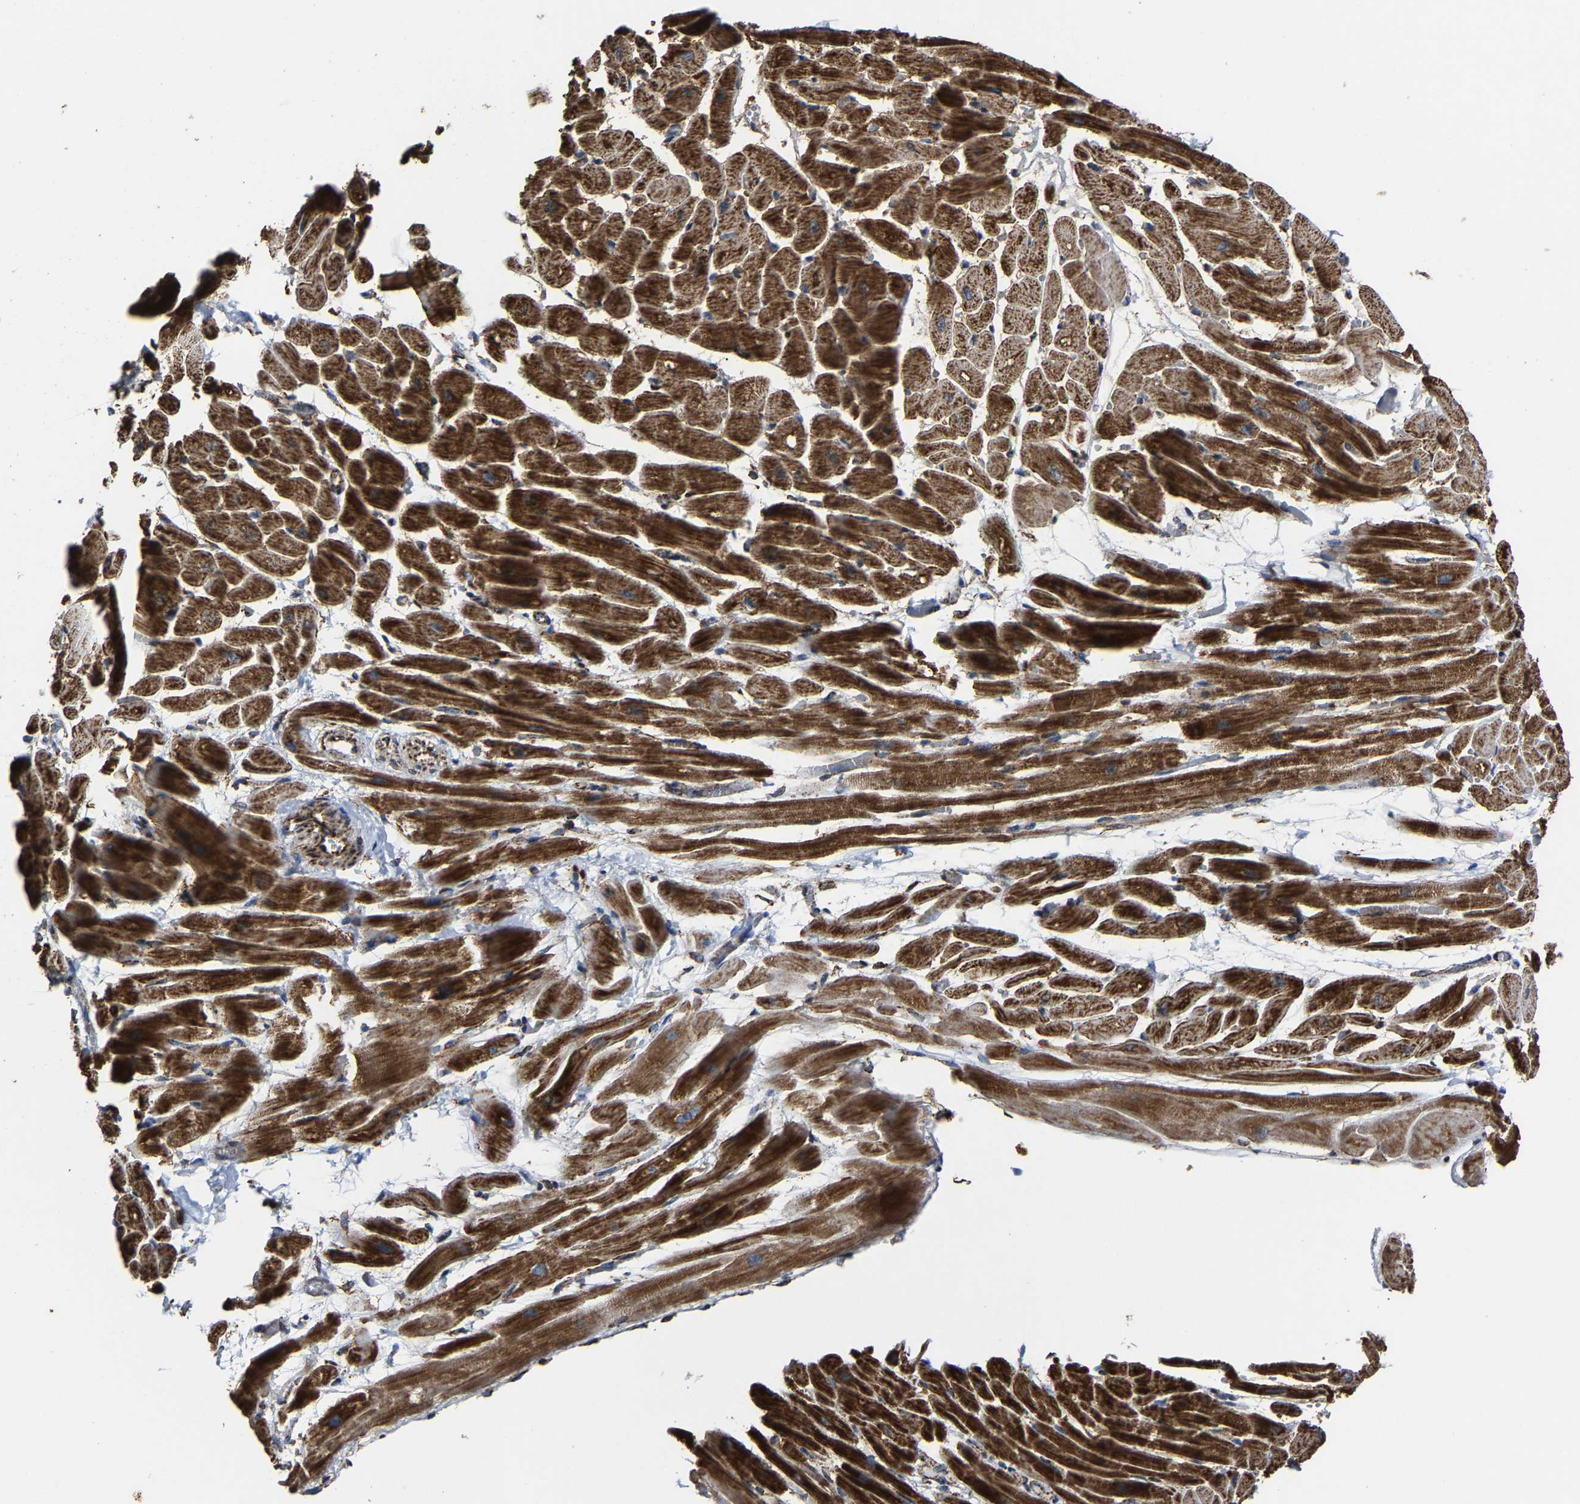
{"staining": {"intensity": "strong", "quantity": ">75%", "location": "cytoplasmic/membranous"}, "tissue": "heart muscle", "cell_type": "Cardiomyocytes", "image_type": "normal", "snomed": [{"axis": "morphology", "description": "Normal tissue, NOS"}, {"axis": "topography", "description": "Heart"}], "caption": "Heart muscle stained for a protein (brown) displays strong cytoplasmic/membranous positive positivity in approximately >75% of cardiomyocytes.", "gene": "NDUFV3", "patient": {"sex": "male", "age": 45}}